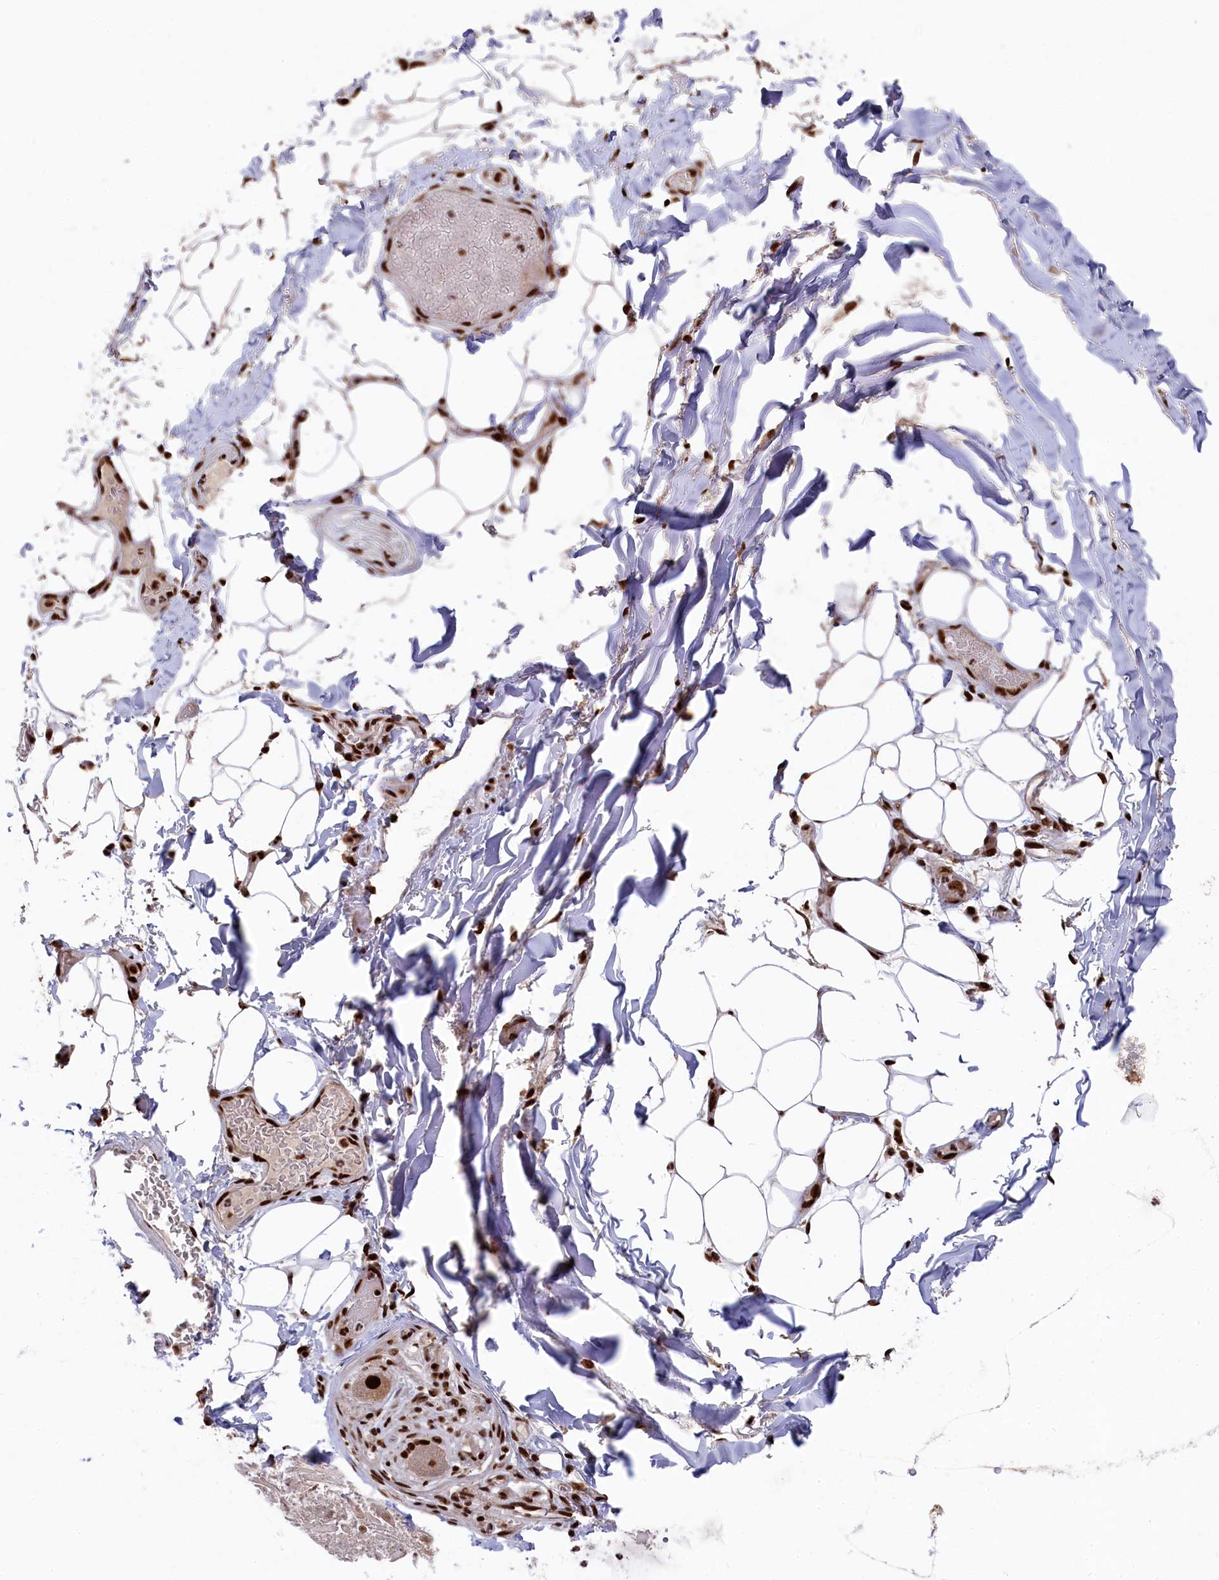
{"staining": {"intensity": "strong", "quantity": ">75%", "location": "nuclear"}, "tissue": "adipose tissue", "cell_type": "Adipocytes", "image_type": "normal", "snomed": [{"axis": "morphology", "description": "Normal tissue, NOS"}, {"axis": "topography", "description": "Lymph node"}, {"axis": "topography", "description": "Cartilage tissue"}, {"axis": "topography", "description": "Bronchus"}], "caption": "Immunohistochemical staining of normal human adipose tissue shows >75% levels of strong nuclear protein expression in approximately >75% of adipocytes. (DAB (3,3'-diaminobenzidine) IHC, brown staining for protein, blue staining for nuclei).", "gene": "PRPF31", "patient": {"sex": "male", "age": 63}}